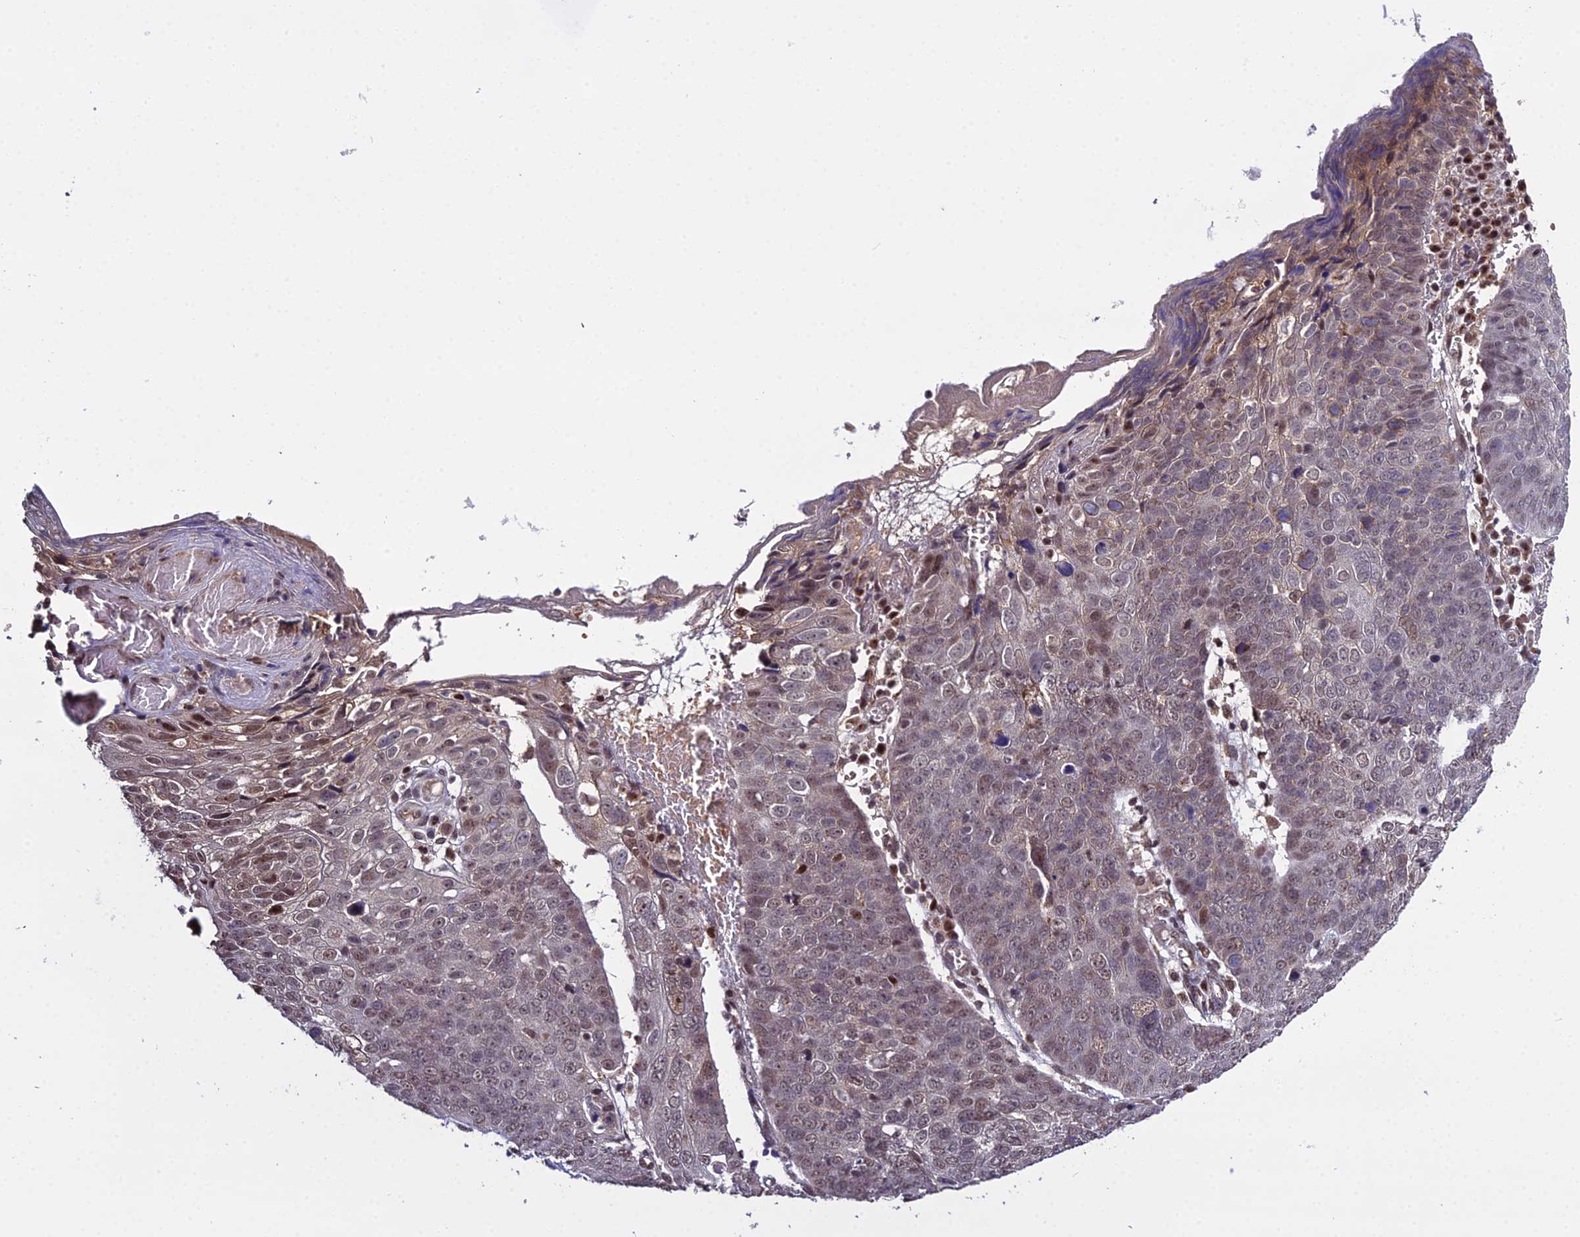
{"staining": {"intensity": "weak", "quantity": "25%-75%", "location": "nuclear"}, "tissue": "skin cancer", "cell_type": "Tumor cells", "image_type": "cancer", "snomed": [{"axis": "morphology", "description": "Squamous cell carcinoma, NOS"}, {"axis": "topography", "description": "Skin"}], "caption": "This is a histology image of immunohistochemistry staining of skin cancer, which shows weak positivity in the nuclear of tumor cells.", "gene": "ARL2", "patient": {"sex": "male", "age": 71}}